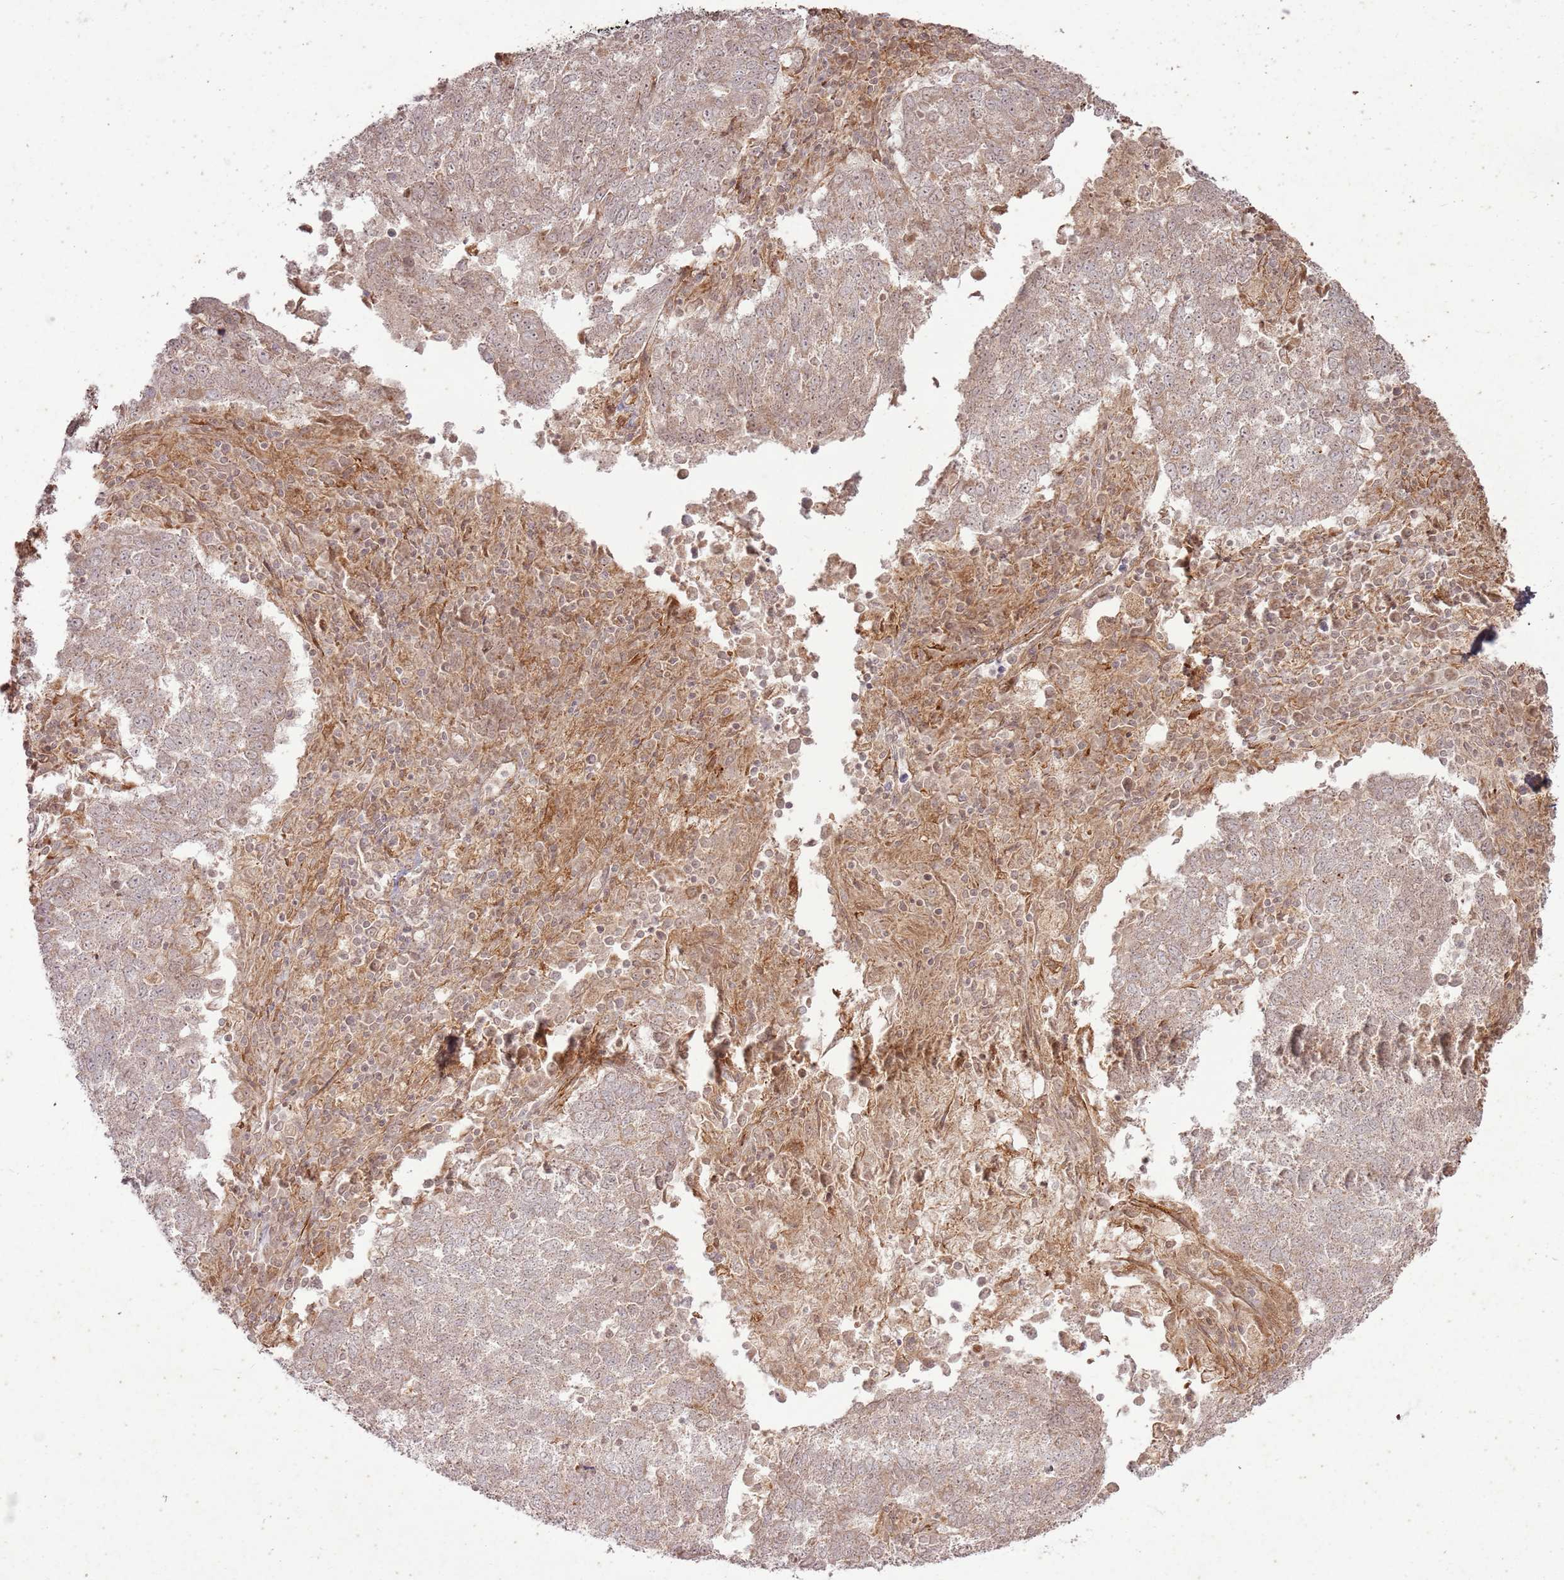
{"staining": {"intensity": "weak", "quantity": ">75%", "location": "cytoplasmic/membranous"}, "tissue": "lung cancer", "cell_type": "Tumor cells", "image_type": "cancer", "snomed": [{"axis": "morphology", "description": "Squamous cell carcinoma, NOS"}, {"axis": "topography", "description": "Lung"}], "caption": "Tumor cells exhibit low levels of weak cytoplasmic/membranous positivity in about >75% of cells in squamous cell carcinoma (lung). (DAB IHC, brown staining for protein, blue staining for nuclei).", "gene": "ZNF623", "patient": {"sex": "male", "age": 73}}